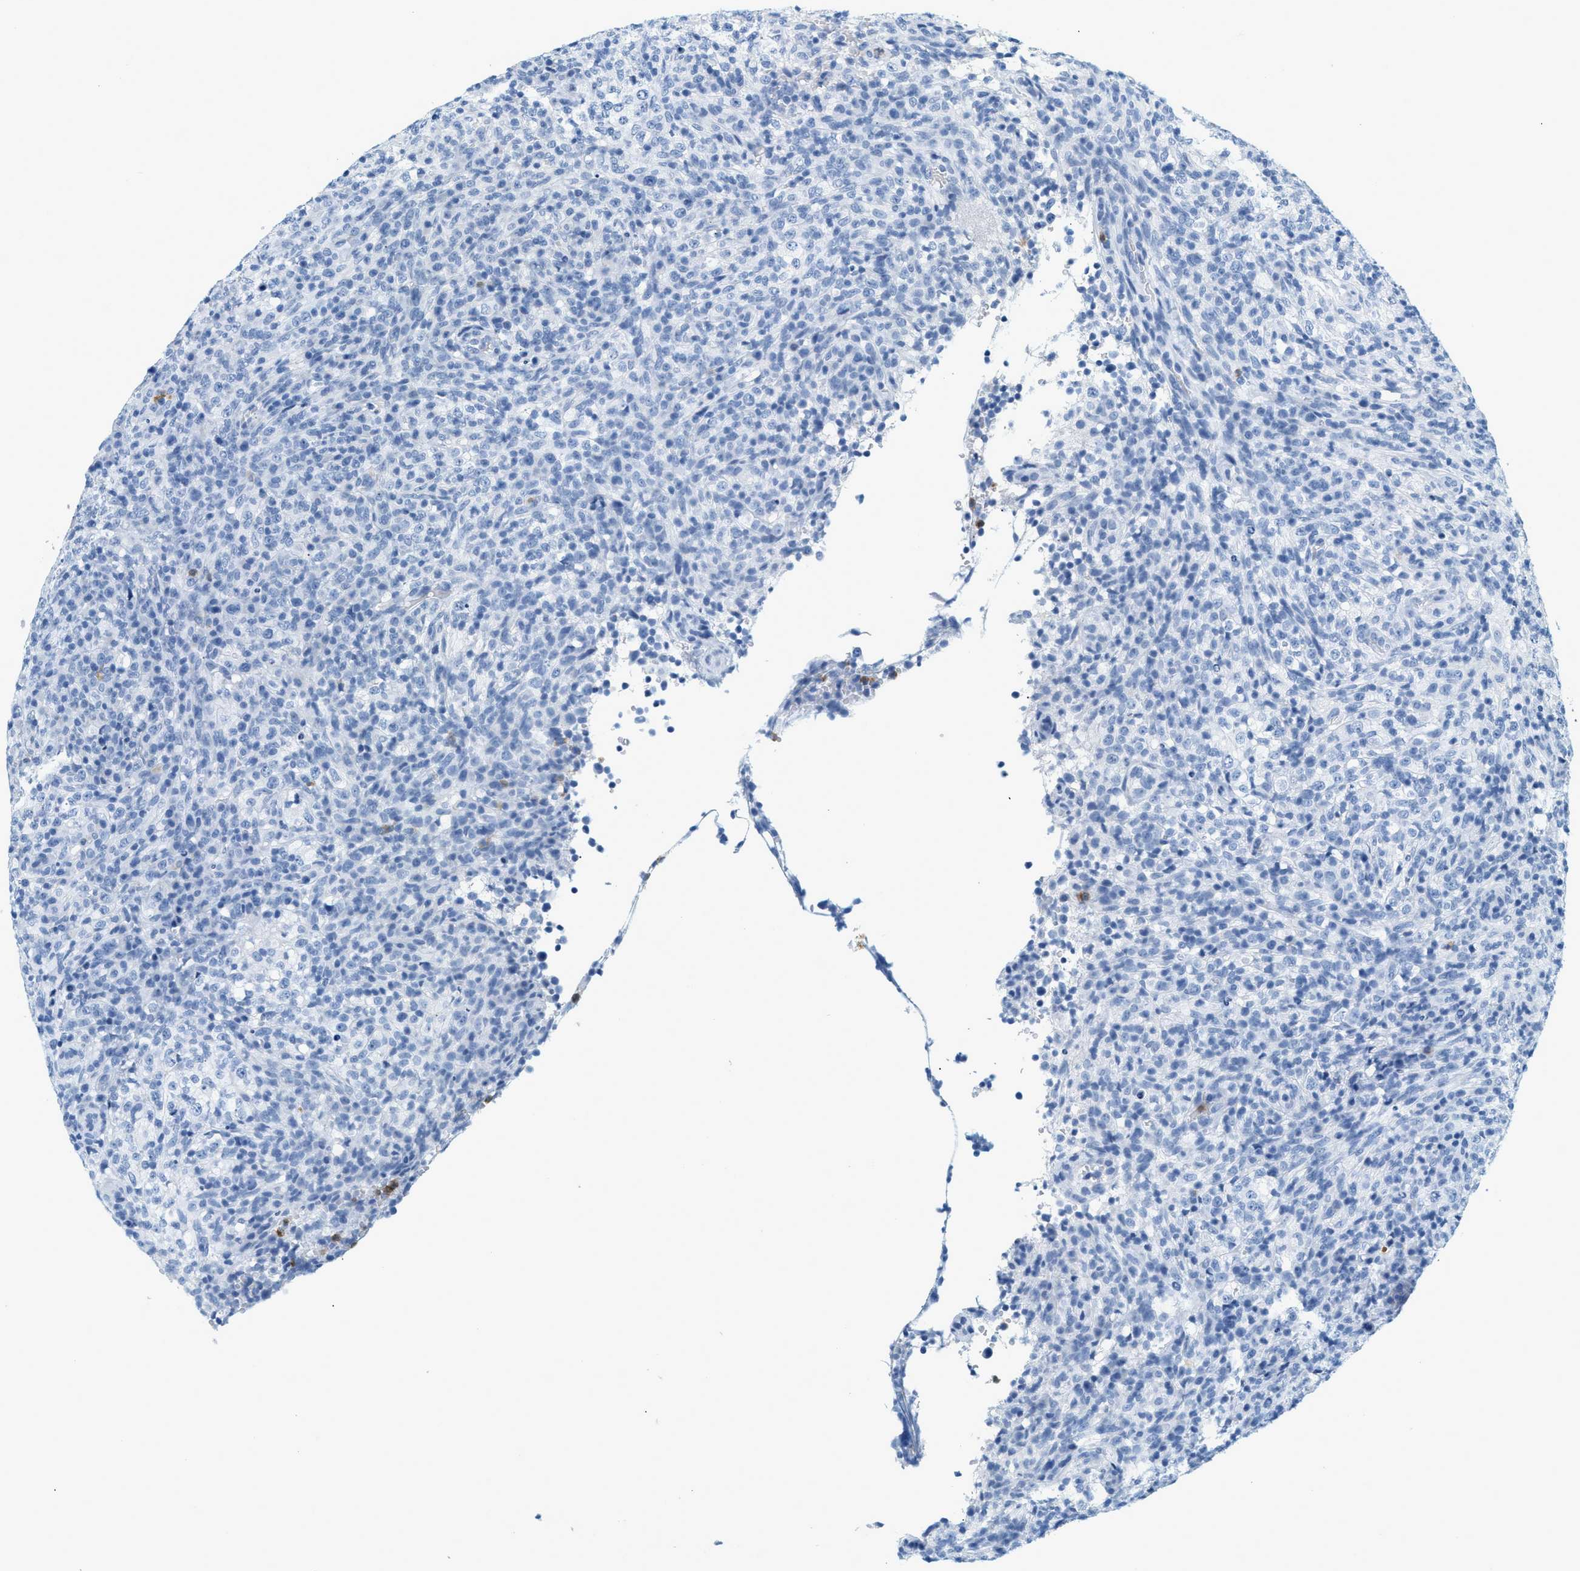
{"staining": {"intensity": "negative", "quantity": "none", "location": "none"}, "tissue": "lymphoma", "cell_type": "Tumor cells", "image_type": "cancer", "snomed": [{"axis": "morphology", "description": "Malignant lymphoma, non-Hodgkin's type, High grade"}, {"axis": "topography", "description": "Lymph node"}], "caption": "Tumor cells are negative for brown protein staining in lymphoma.", "gene": "LCN2", "patient": {"sex": "female", "age": 76}}